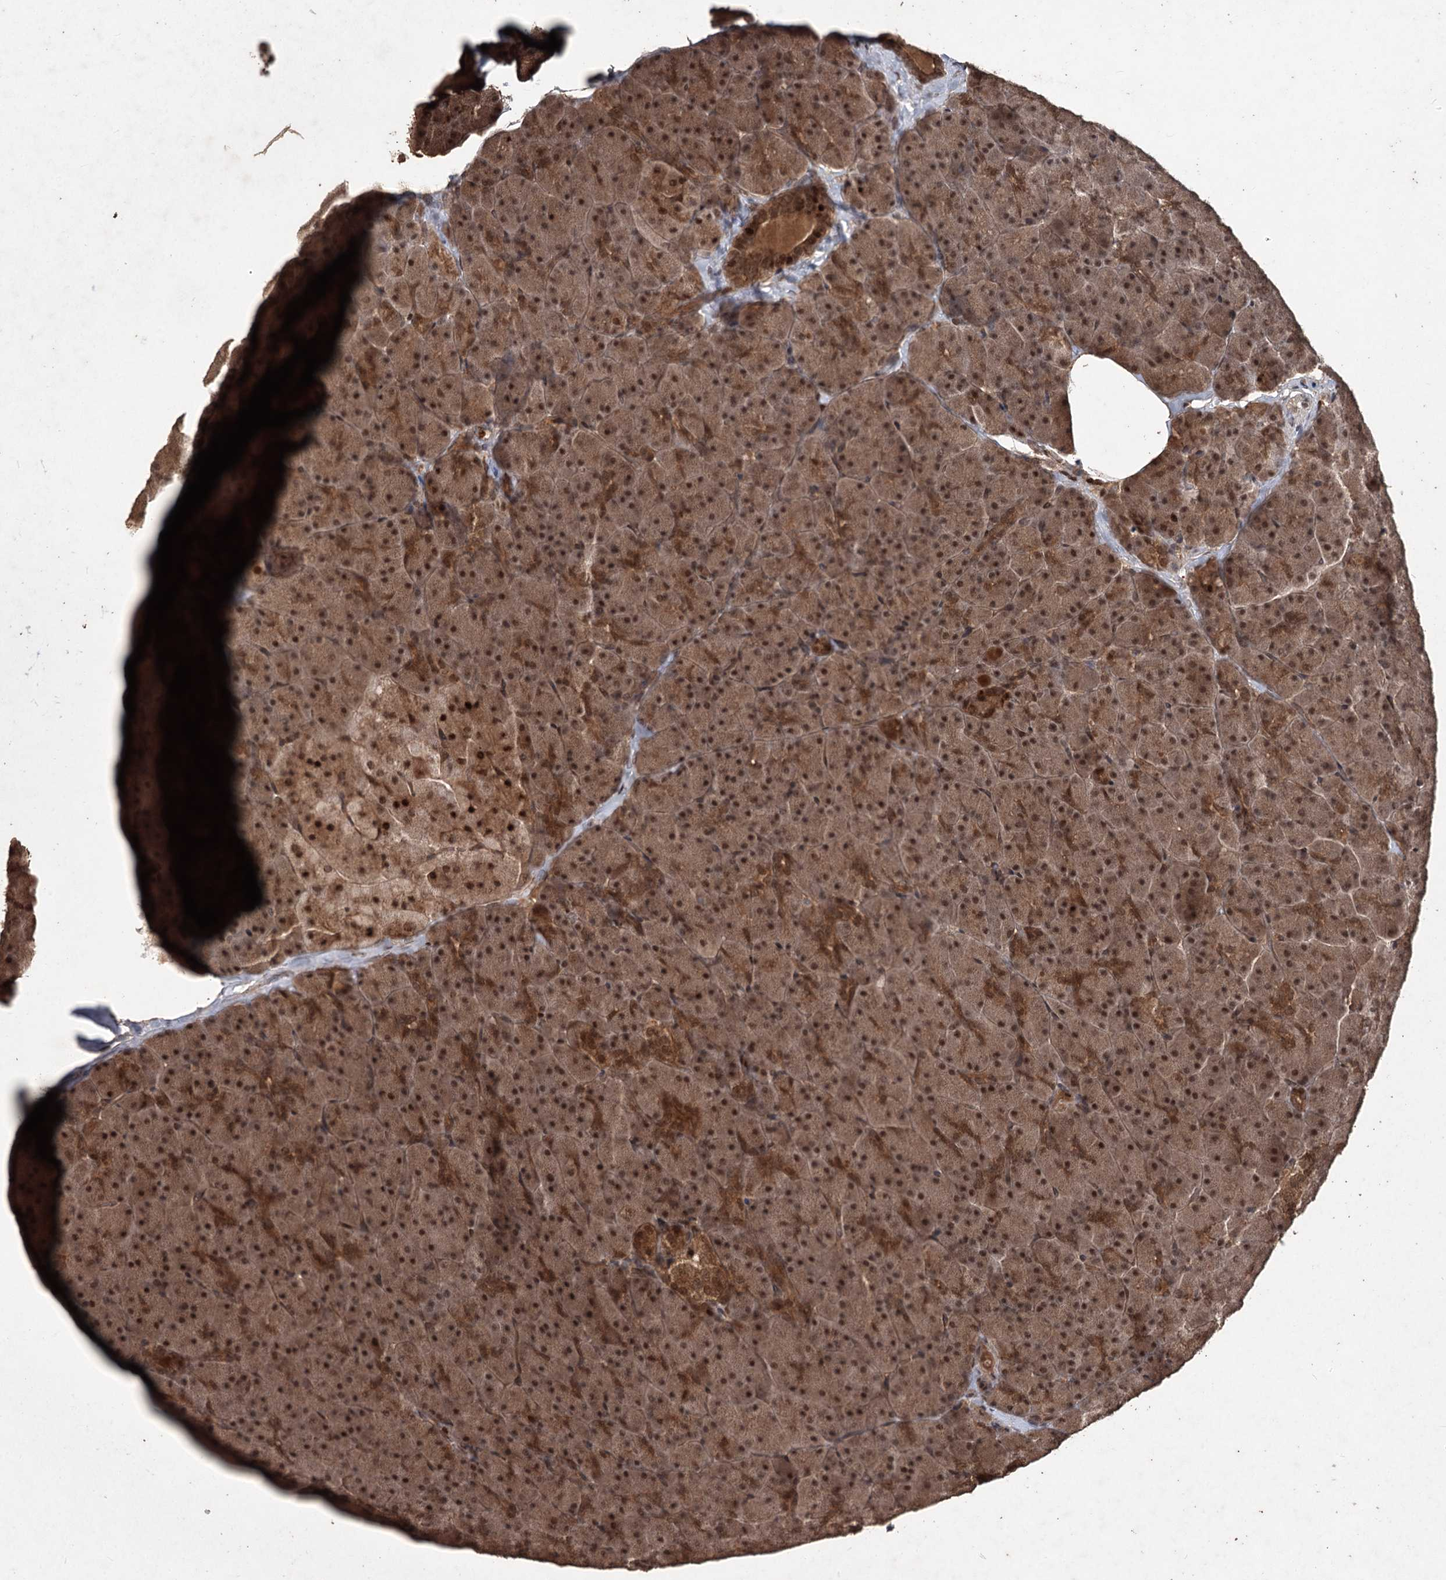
{"staining": {"intensity": "strong", "quantity": ">75%", "location": "cytoplasmic/membranous,nuclear"}, "tissue": "pancreas", "cell_type": "Exocrine glandular cells", "image_type": "normal", "snomed": [{"axis": "morphology", "description": "Normal tissue, NOS"}, {"axis": "topography", "description": "Pancreas"}], "caption": "Brown immunohistochemical staining in unremarkable human pancreas exhibits strong cytoplasmic/membranous,nuclear staining in approximately >75% of exocrine glandular cells. The staining was performed using DAB (3,3'-diaminobenzidine), with brown indicating positive protein expression. Nuclei are stained blue with hematoxylin.", "gene": "FBXO7", "patient": {"sex": "male", "age": 36}}